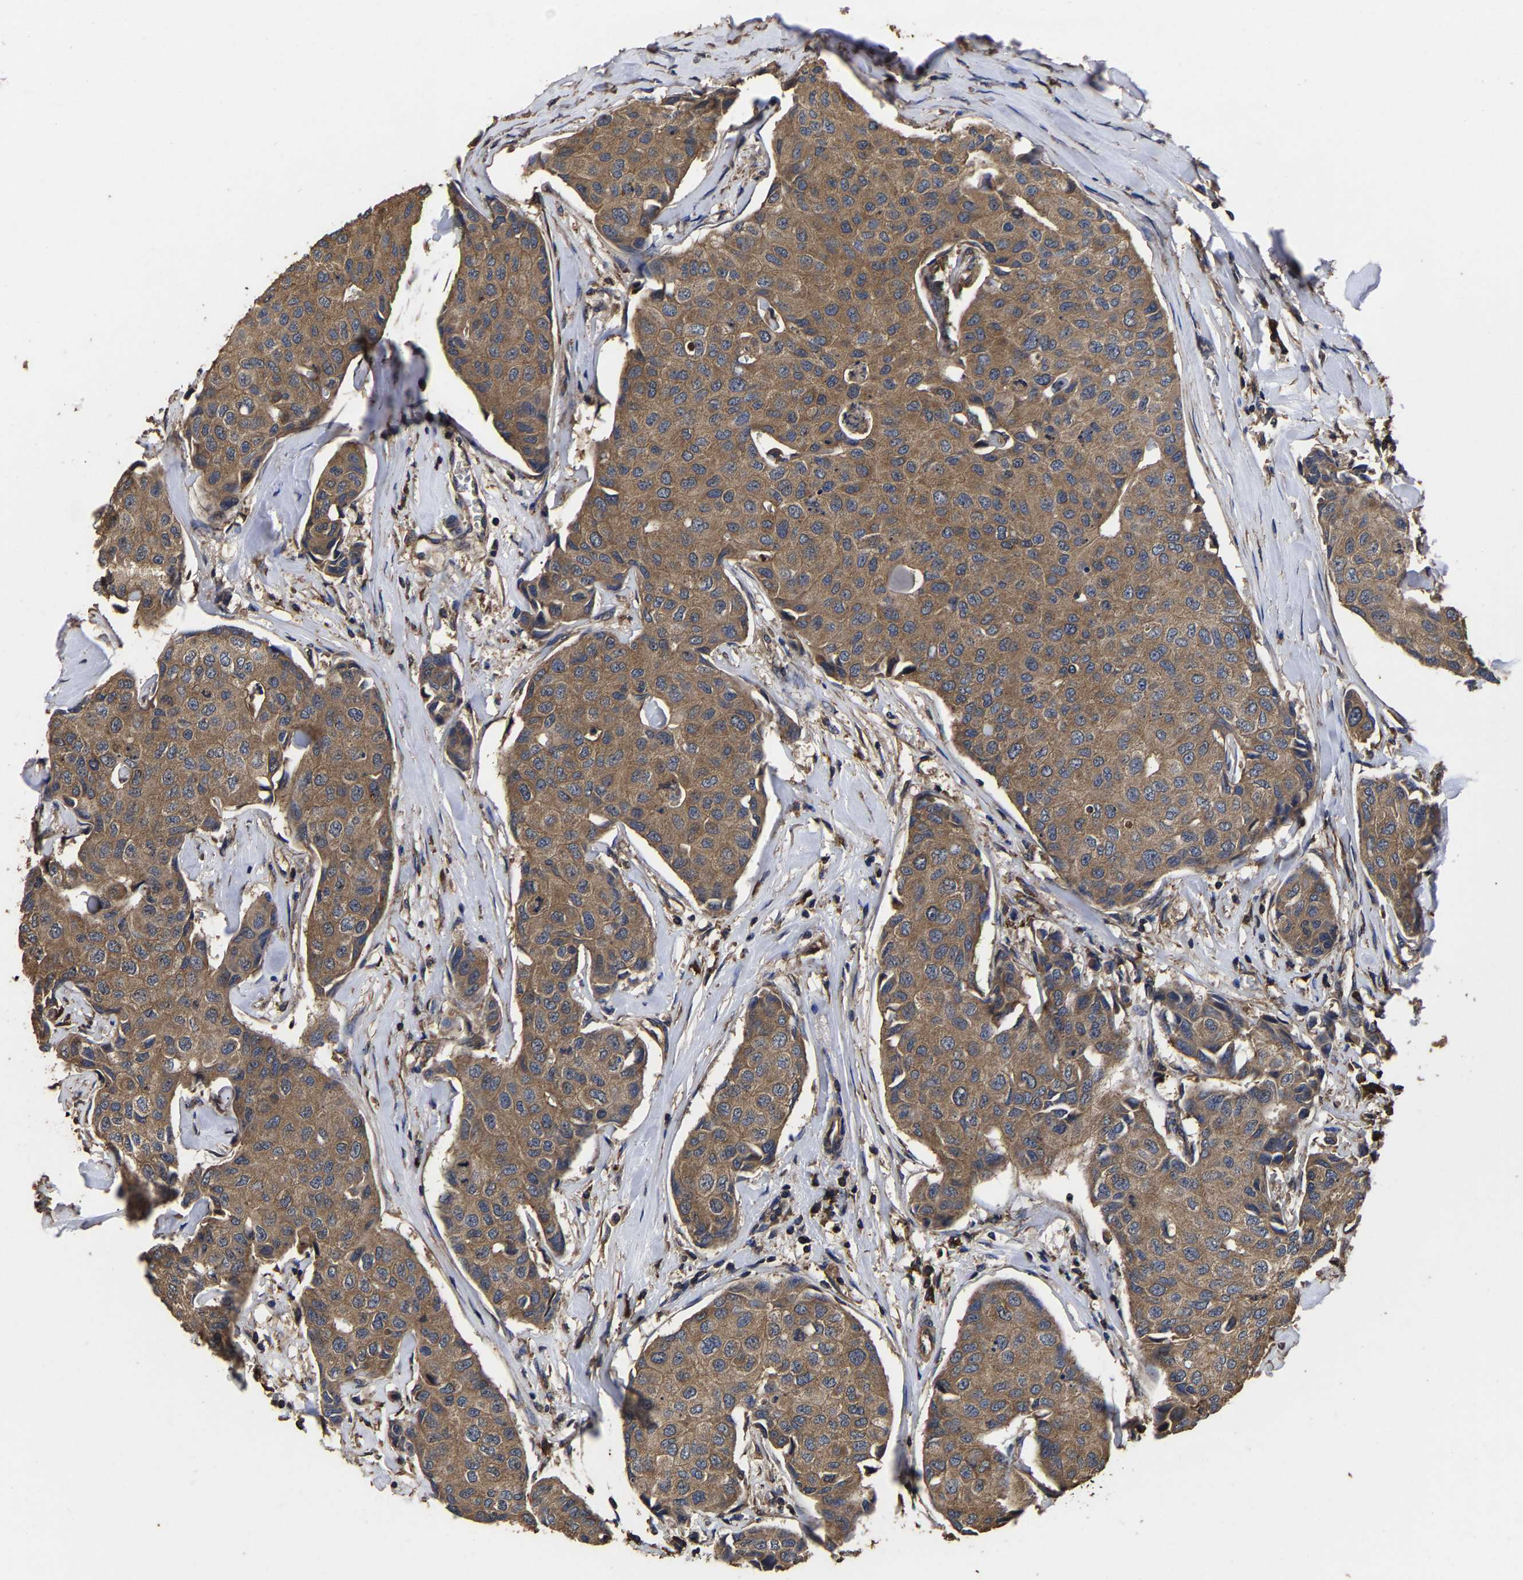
{"staining": {"intensity": "moderate", "quantity": ">75%", "location": "cytoplasmic/membranous"}, "tissue": "breast cancer", "cell_type": "Tumor cells", "image_type": "cancer", "snomed": [{"axis": "morphology", "description": "Duct carcinoma"}, {"axis": "topography", "description": "Breast"}], "caption": "High-magnification brightfield microscopy of intraductal carcinoma (breast) stained with DAB (brown) and counterstained with hematoxylin (blue). tumor cells exhibit moderate cytoplasmic/membranous expression is present in about>75% of cells.", "gene": "ITCH", "patient": {"sex": "female", "age": 80}}